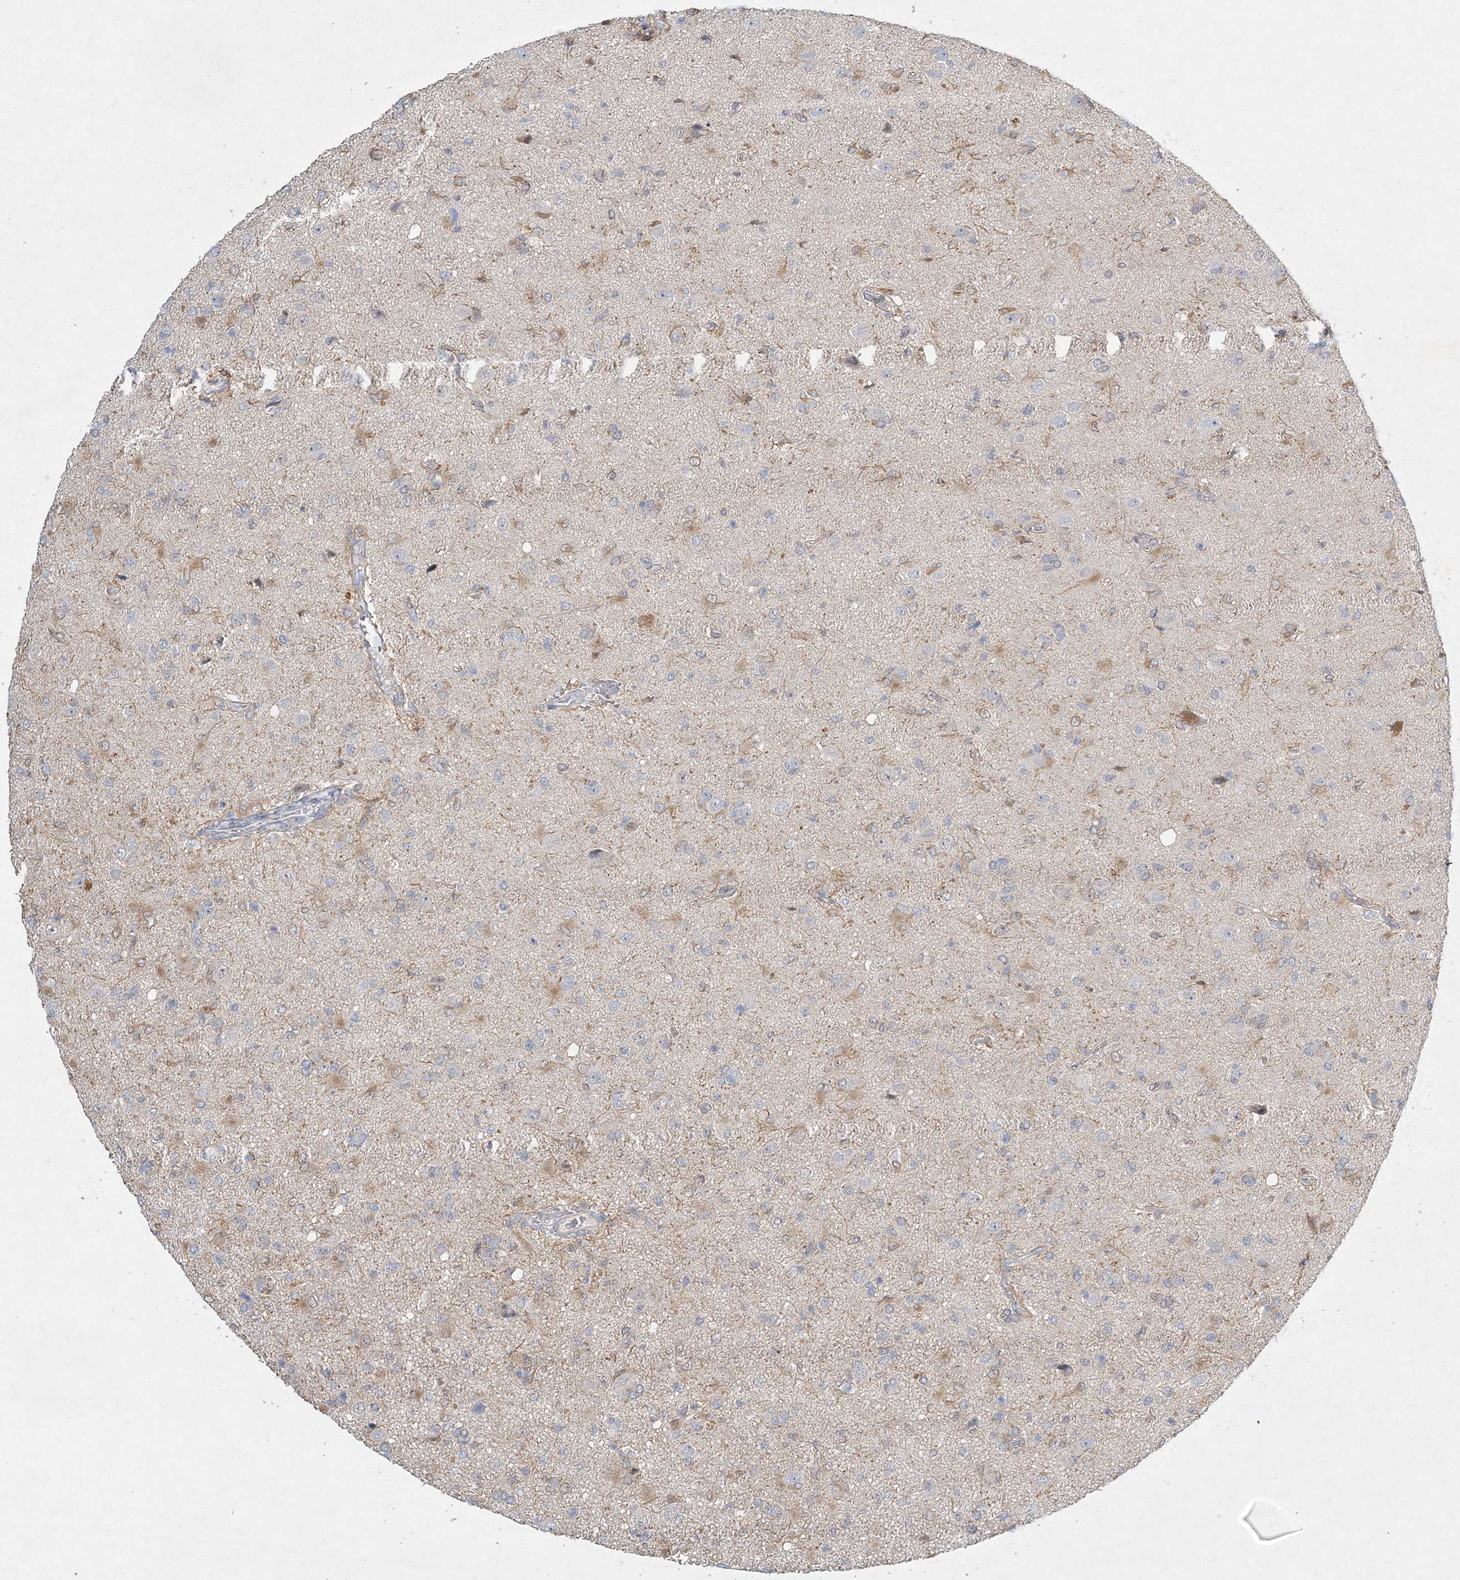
{"staining": {"intensity": "negative", "quantity": "none", "location": "none"}, "tissue": "glioma", "cell_type": "Tumor cells", "image_type": "cancer", "snomed": [{"axis": "morphology", "description": "Glioma, malignant, High grade"}, {"axis": "topography", "description": "Brain"}], "caption": "Tumor cells show no significant staining in glioma.", "gene": "MAT2B", "patient": {"sex": "female", "age": 57}}